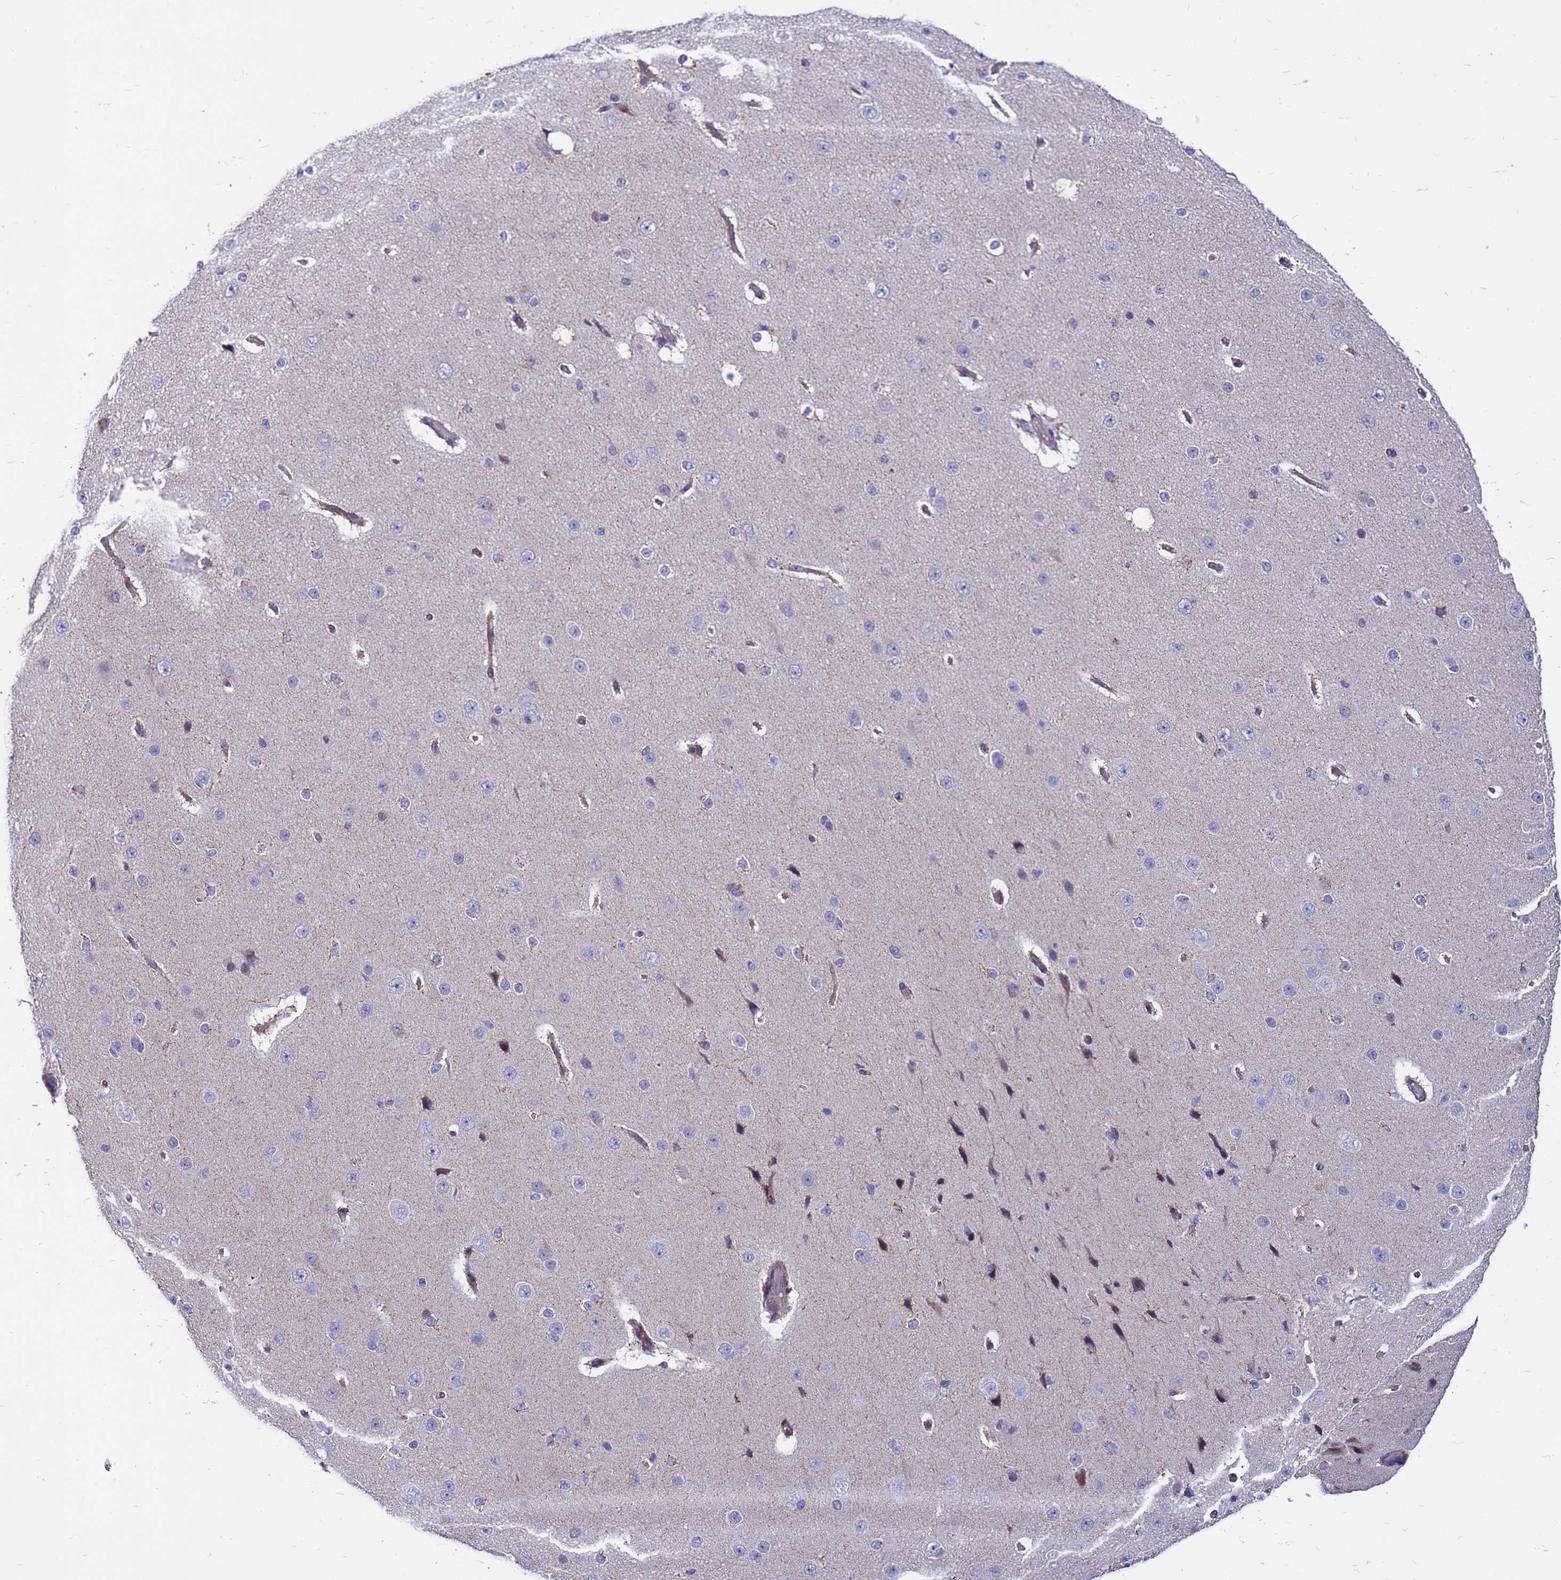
{"staining": {"intensity": "moderate", "quantity": "<25%", "location": "cytoplasmic/membranous"}, "tissue": "cerebral cortex", "cell_type": "Endothelial cells", "image_type": "normal", "snomed": [{"axis": "morphology", "description": "Normal tissue, NOS"}, {"axis": "morphology", "description": "Developmental malformation"}, {"axis": "topography", "description": "Cerebral cortex"}], "caption": "A brown stain highlights moderate cytoplasmic/membranous staining of a protein in endothelial cells of normal cerebral cortex.", "gene": "CMC4", "patient": {"sex": "female", "age": 30}}